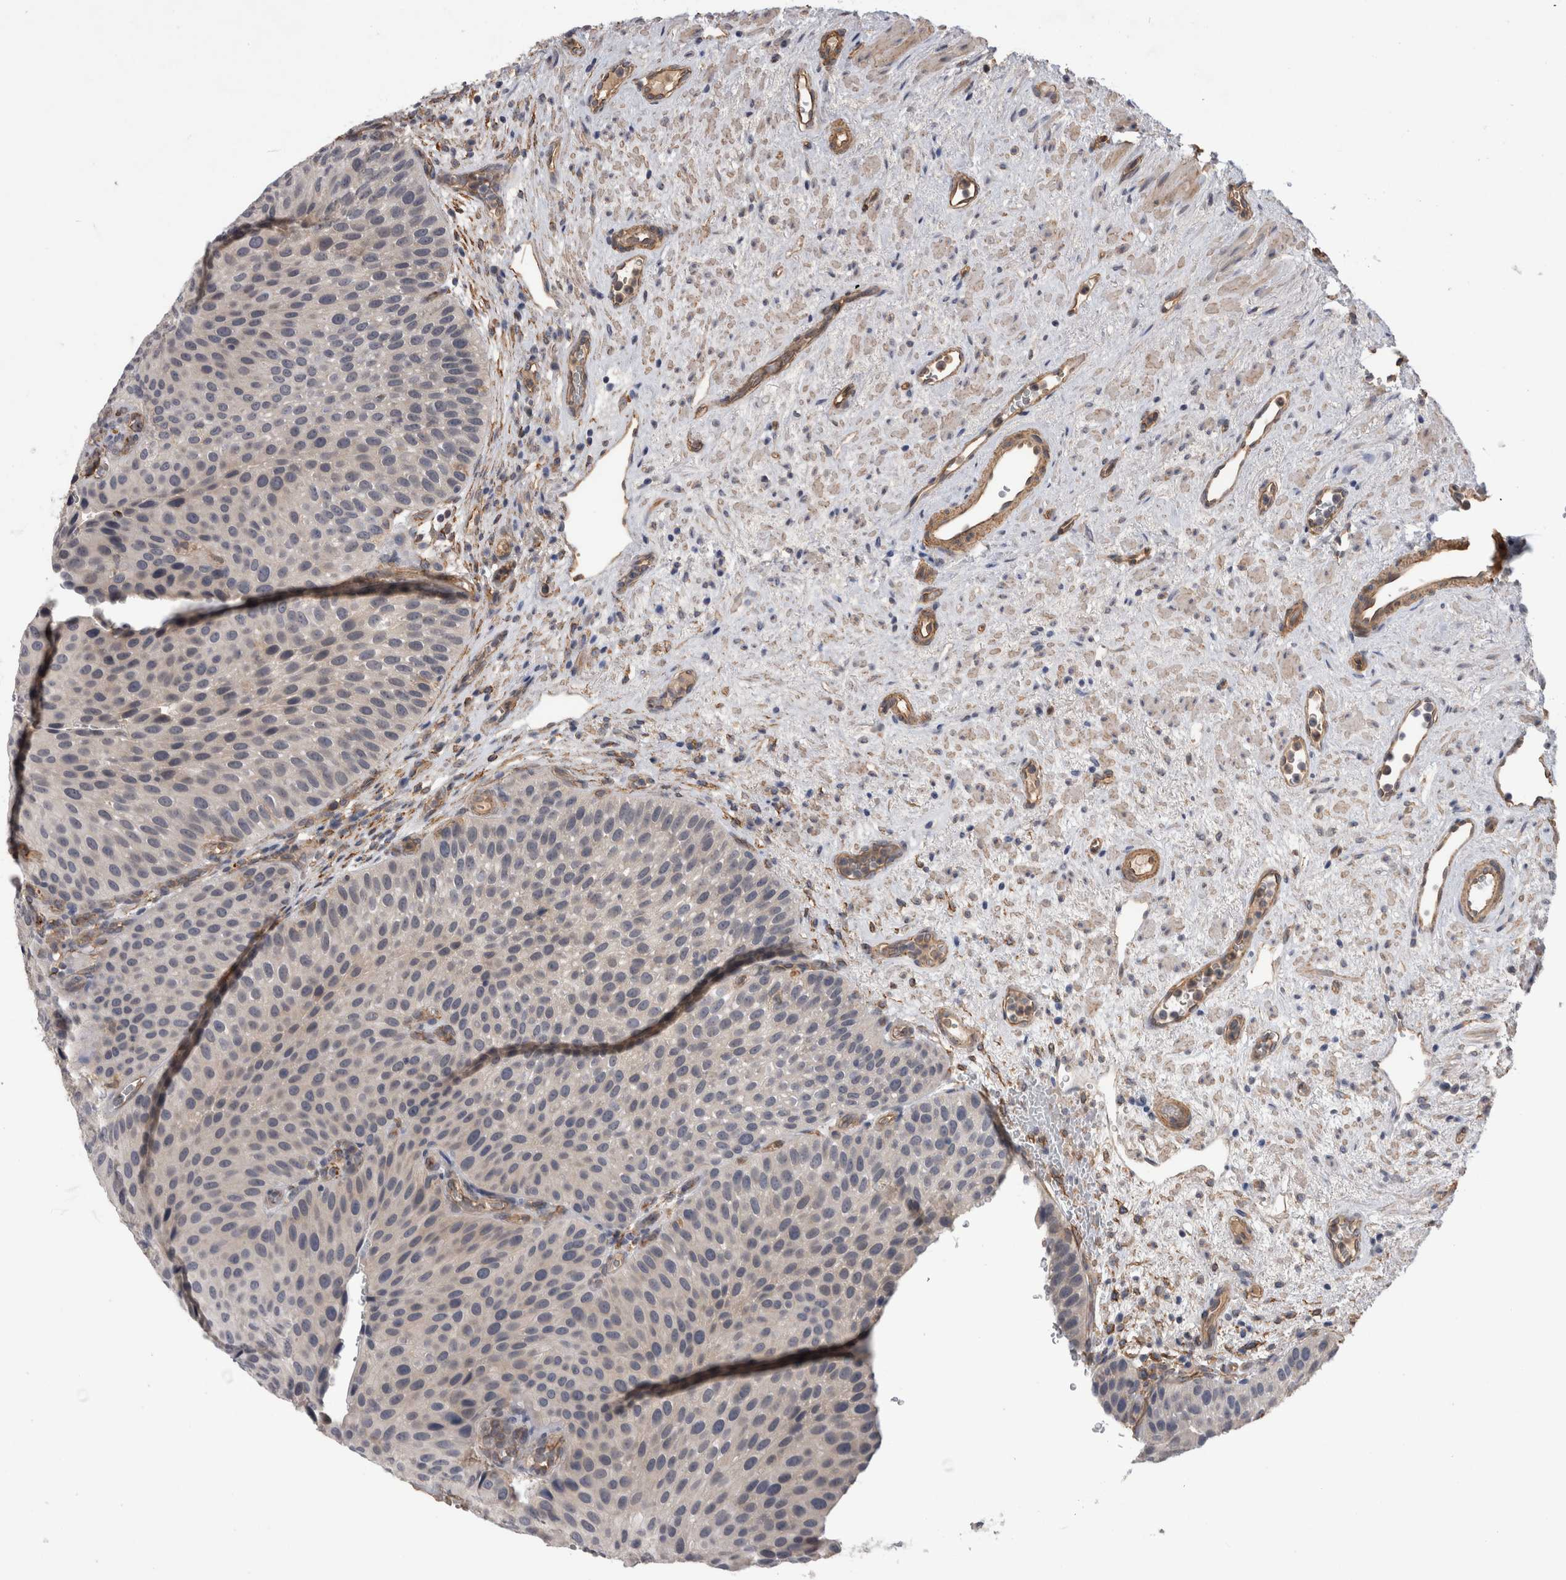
{"staining": {"intensity": "negative", "quantity": "none", "location": "none"}, "tissue": "urothelial cancer", "cell_type": "Tumor cells", "image_type": "cancer", "snomed": [{"axis": "morphology", "description": "Normal tissue, NOS"}, {"axis": "morphology", "description": "Urothelial carcinoma, Low grade"}, {"axis": "topography", "description": "Urinary bladder"}, {"axis": "topography", "description": "Prostate"}], "caption": "This is an immunohistochemistry micrograph of human urothelial cancer. There is no staining in tumor cells.", "gene": "ANKFY1", "patient": {"sex": "male", "age": 60}}